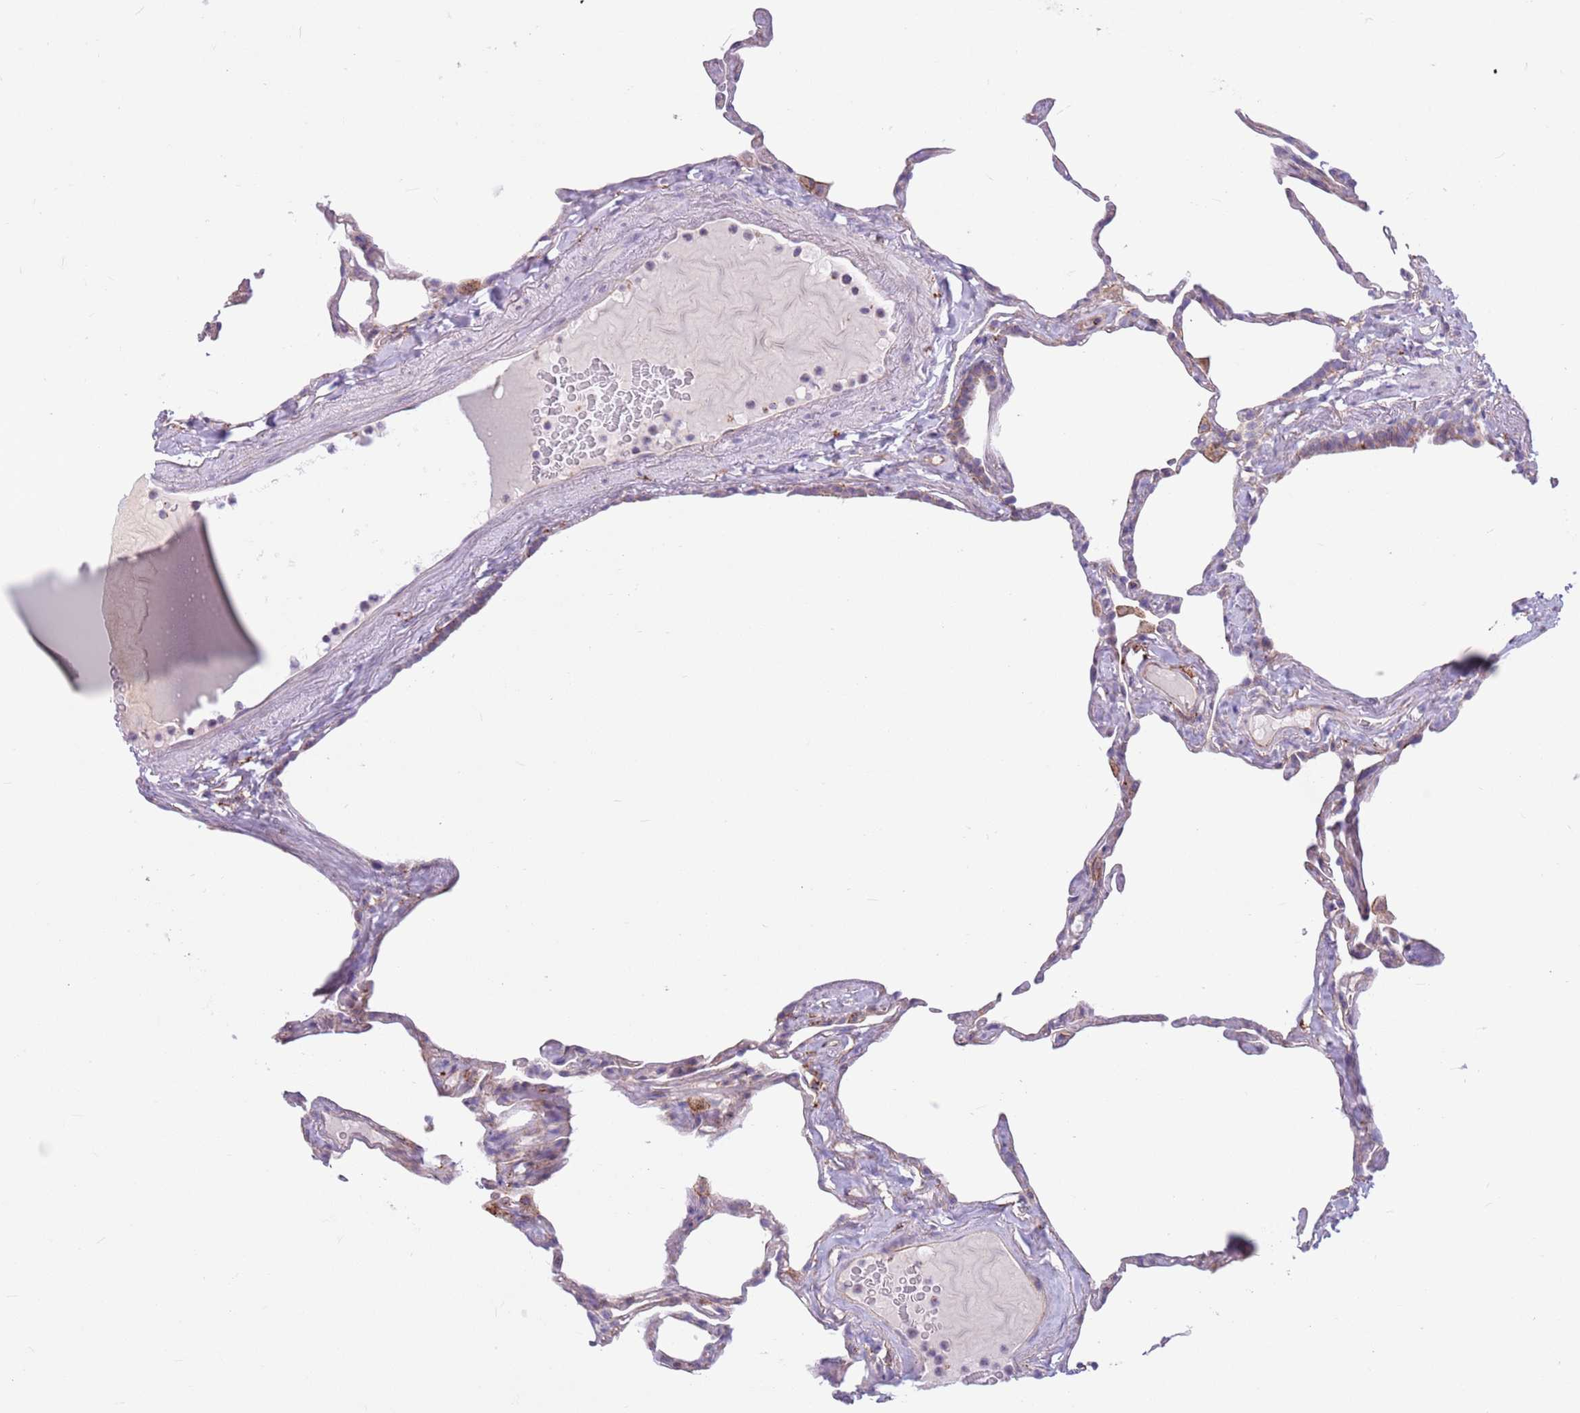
{"staining": {"intensity": "negative", "quantity": "none", "location": "none"}, "tissue": "lung", "cell_type": "Alveolar cells", "image_type": "normal", "snomed": [{"axis": "morphology", "description": "Normal tissue, NOS"}, {"axis": "topography", "description": "Lung"}], "caption": "Immunohistochemical staining of unremarkable human lung reveals no significant expression in alveolar cells. The staining is performed using DAB (3,3'-diaminobenzidine) brown chromogen with nuclei counter-stained in using hematoxylin.", "gene": "SNX6", "patient": {"sex": "male", "age": 65}}